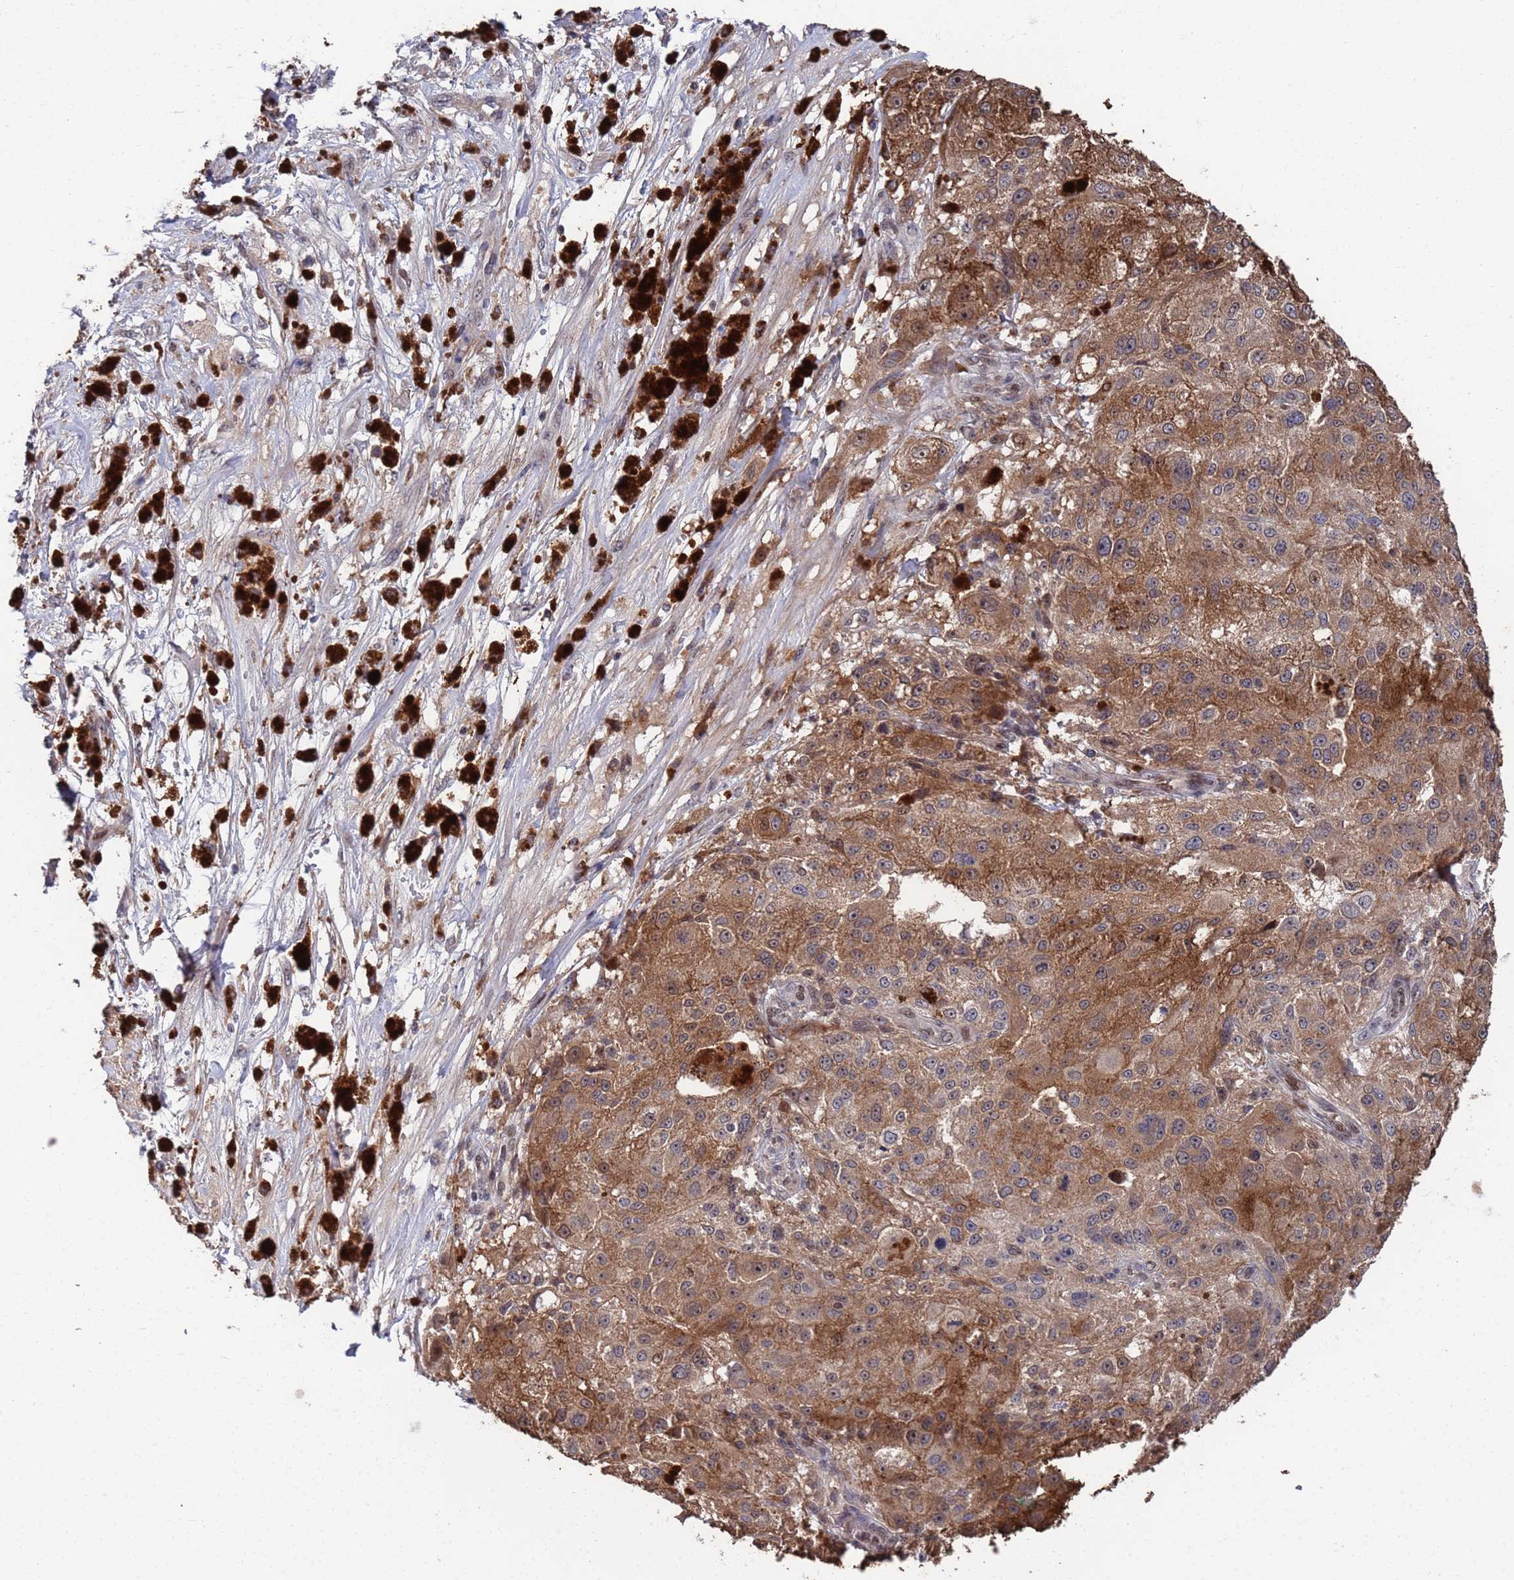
{"staining": {"intensity": "moderate", "quantity": ">75%", "location": "cytoplasmic/membranous,nuclear"}, "tissue": "melanoma", "cell_type": "Tumor cells", "image_type": "cancer", "snomed": [{"axis": "morphology", "description": "Necrosis, NOS"}, {"axis": "morphology", "description": "Malignant melanoma, NOS"}, {"axis": "topography", "description": "Skin"}], "caption": "Immunohistochemical staining of melanoma shows moderate cytoplasmic/membranous and nuclear protein positivity in approximately >75% of tumor cells. (Stains: DAB in brown, nuclei in blue, Microscopy: brightfield microscopy at high magnification).", "gene": "TMBIM6", "patient": {"sex": "female", "age": 87}}